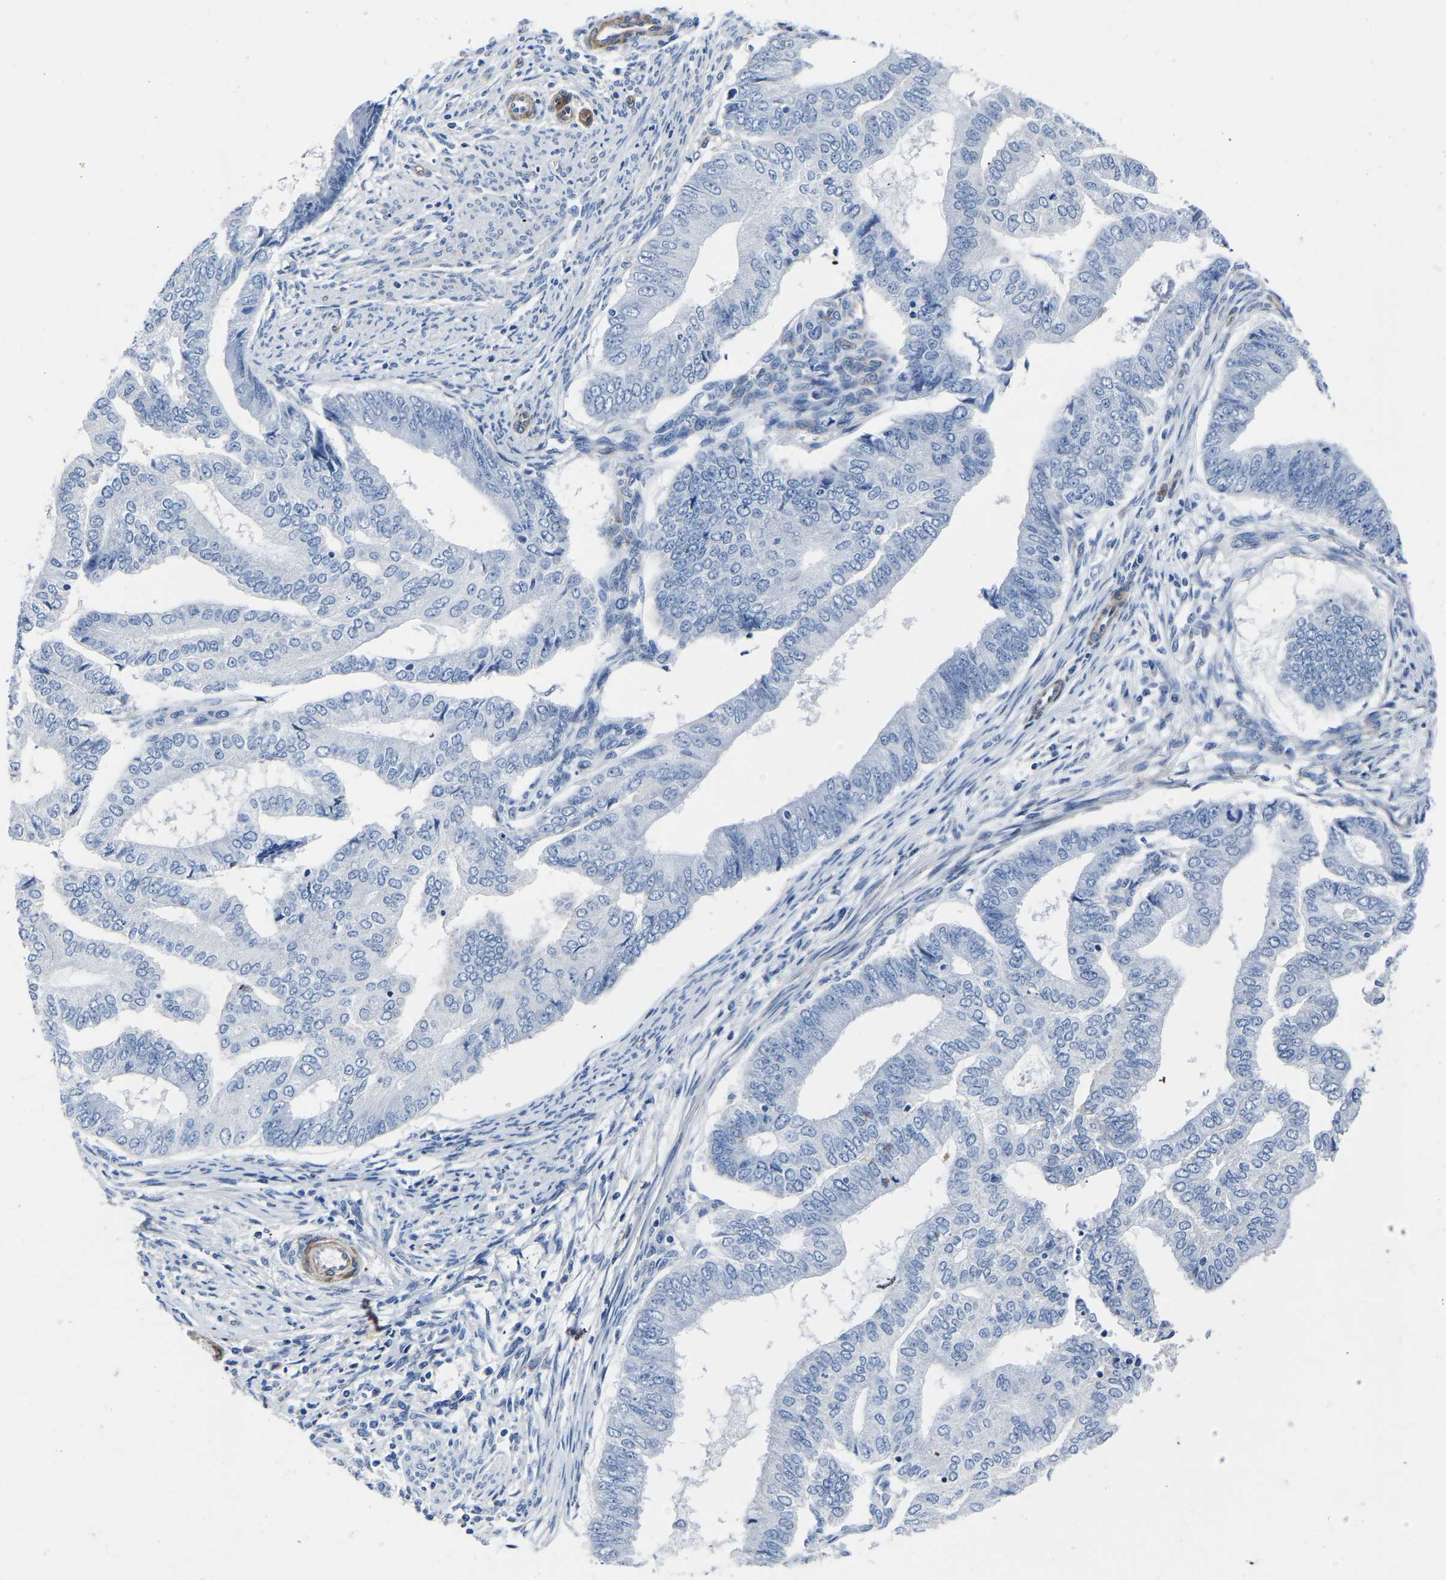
{"staining": {"intensity": "negative", "quantity": "none", "location": "none"}, "tissue": "endometrial cancer", "cell_type": "Tumor cells", "image_type": "cancer", "snomed": [{"axis": "morphology", "description": "Polyp, NOS"}, {"axis": "morphology", "description": "Adenocarcinoma, NOS"}, {"axis": "morphology", "description": "Adenoma, NOS"}, {"axis": "topography", "description": "Endometrium"}], "caption": "Endometrial cancer (polyp) was stained to show a protein in brown. There is no significant staining in tumor cells.", "gene": "SLC45A3", "patient": {"sex": "female", "age": 79}}